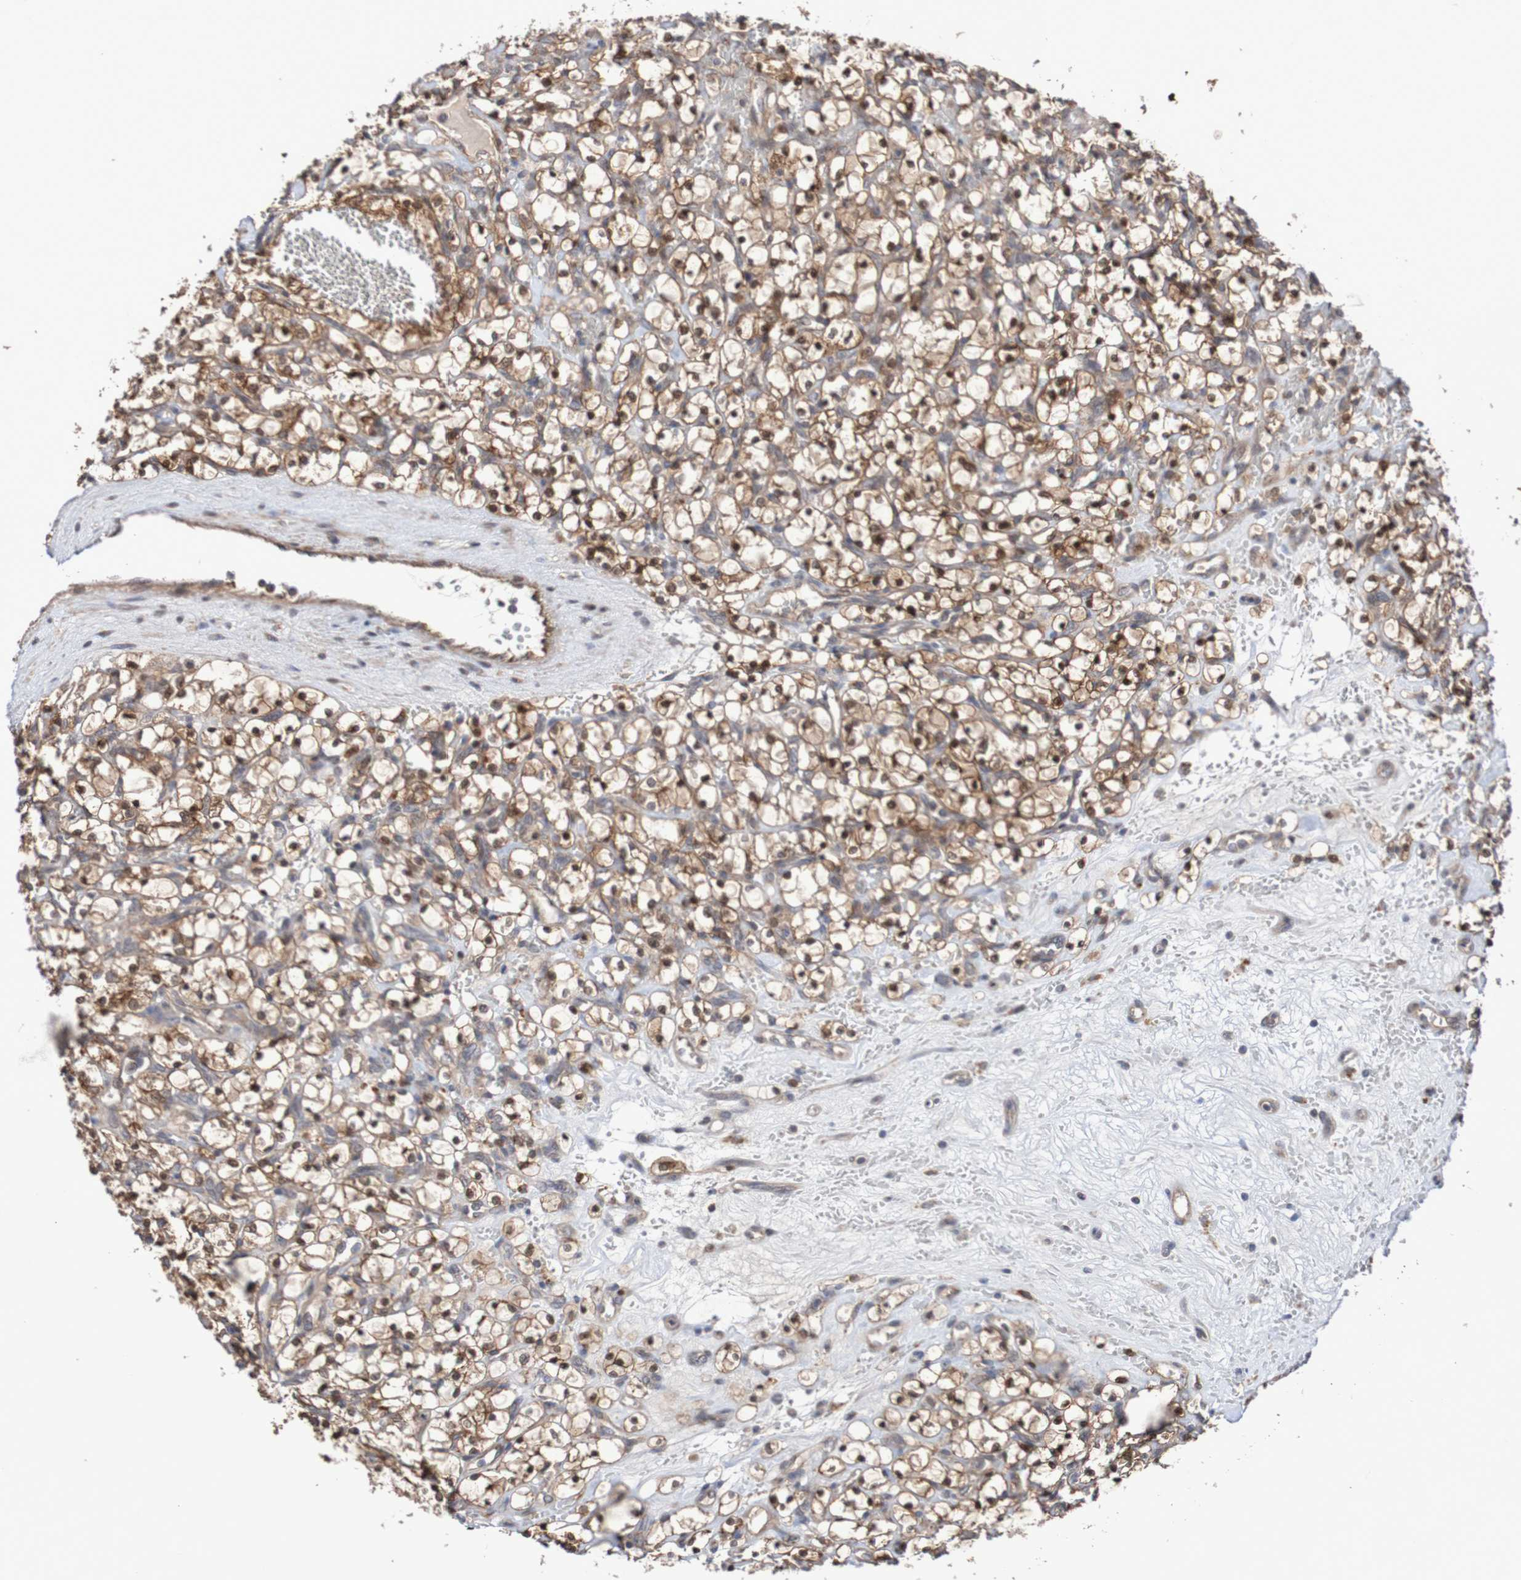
{"staining": {"intensity": "moderate", "quantity": ">75%", "location": "cytoplasmic/membranous,nuclear"}, "tissue": "renal cancer", "cell_type": "Tumor cells", "image_type": "cancer", "snomed": [{"axis": "morphology", "description": "Adenocarcinoma, NOS"}, {"axis": "topography", "description": "Kidney"}], "caption": "Adenocarcinoma (renal) stained with immunohistochemistry (IHC) reveals moderate cytoplasmic/membranous and nuclear expression in approximately >75% of tumor cells.", "gene": "PHPT1", "patient": {"sex": "female", "age": 69}}